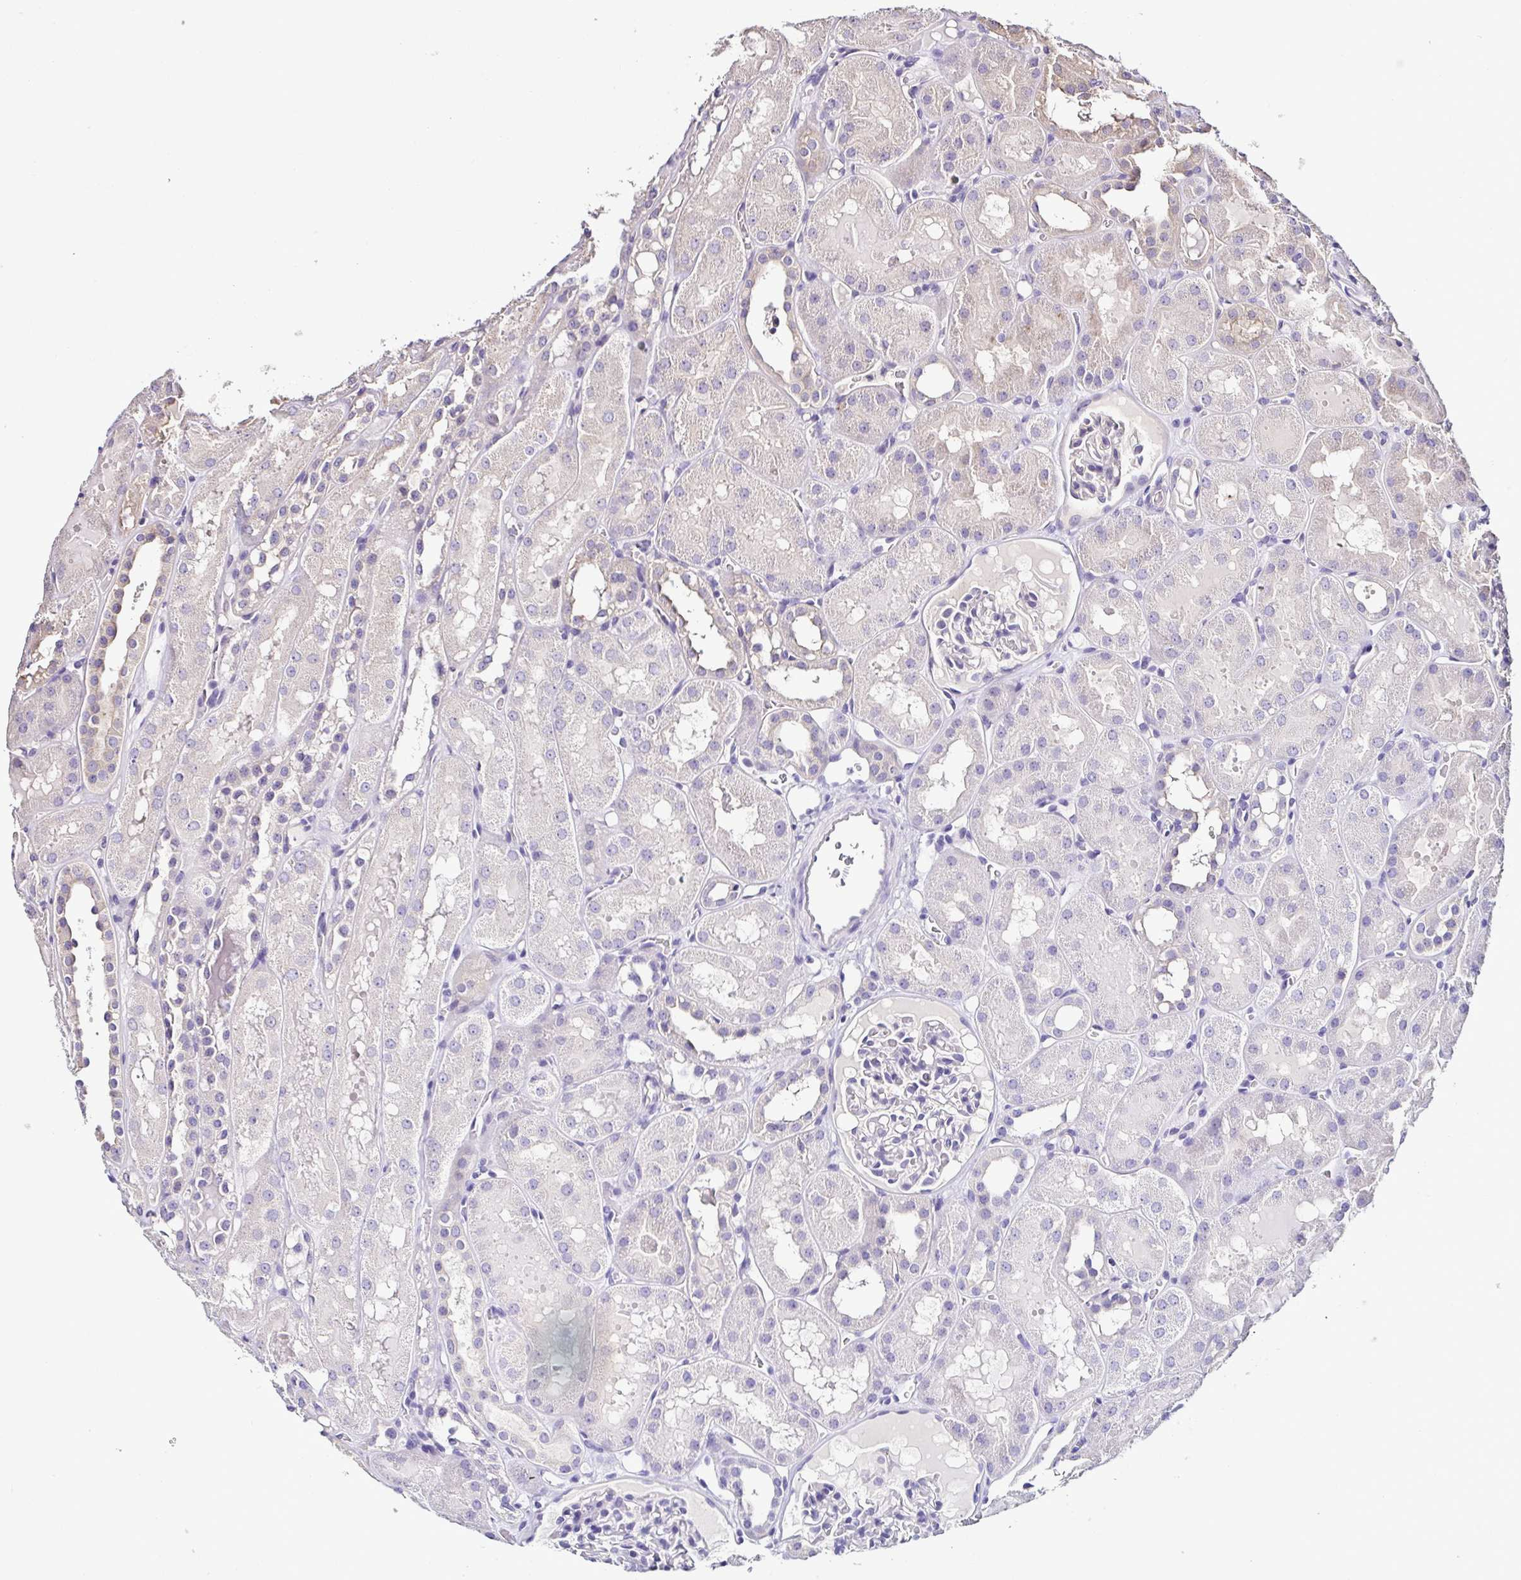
{"staining": {"intensity": "negative", "quantity": "none", "location": "none"}, "tissue": "kidney", "cell_type": "Cells in glomeruli", "image_type": "normal", "snomed": [{"axis": "morphology", "description": "Normal tissue, NOS"}, {"axis": "topography", "description": "Kidney"}, {"axis": "topography", "description": "Urinary bladder"}], "caption": "DAB (3,3'-diaminobenzidine) immunohistochemical staining of benign kidney exhibits no significant positivity in cells in glomeruli.", "gene": "LMOD2", "patient": {"sex": "male", "age": 16}}